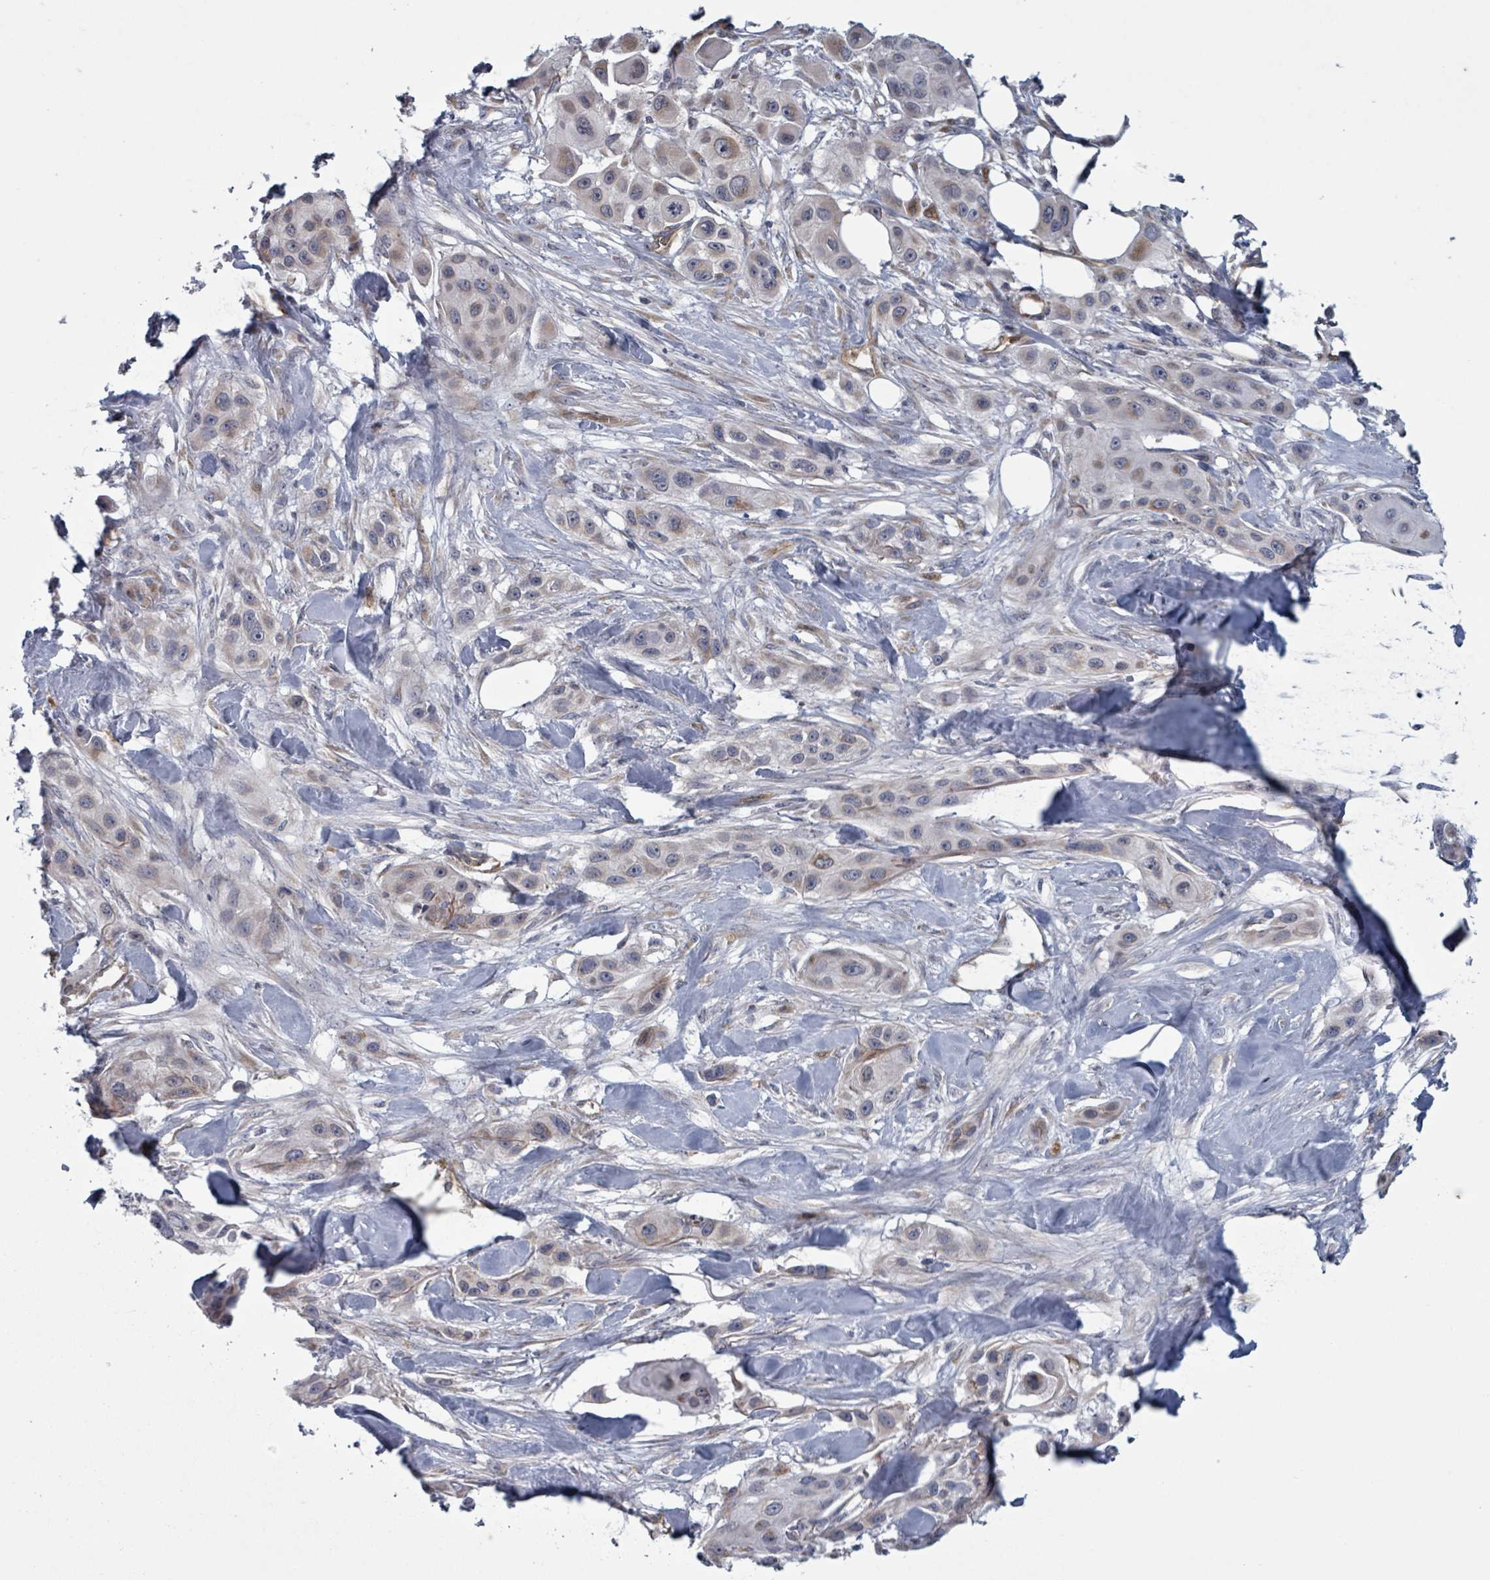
{"staining": {"intensity": "weak", "quantity": "25%-75%", "location": "cytoplasmic/membranous"}, "tissue": "skin cancer", "cell_type": "Tumor cells", "image_type": "cancer", "snomed": [{"axis": "morphology", "description": "Squamous cell carcinoma, NOS"}, {"axis": "topography", "description": "Skin"}], "caption": "Weak cytoplasmic/membranous expression for a protein is seen in approximately 25%-75% of tumor cells of skin cancer (squamous cell carcinoma) using immunohistochemistry (IHC).", "gene": "FKBP1A", "patient": {"sex": "male", "age": 63}}